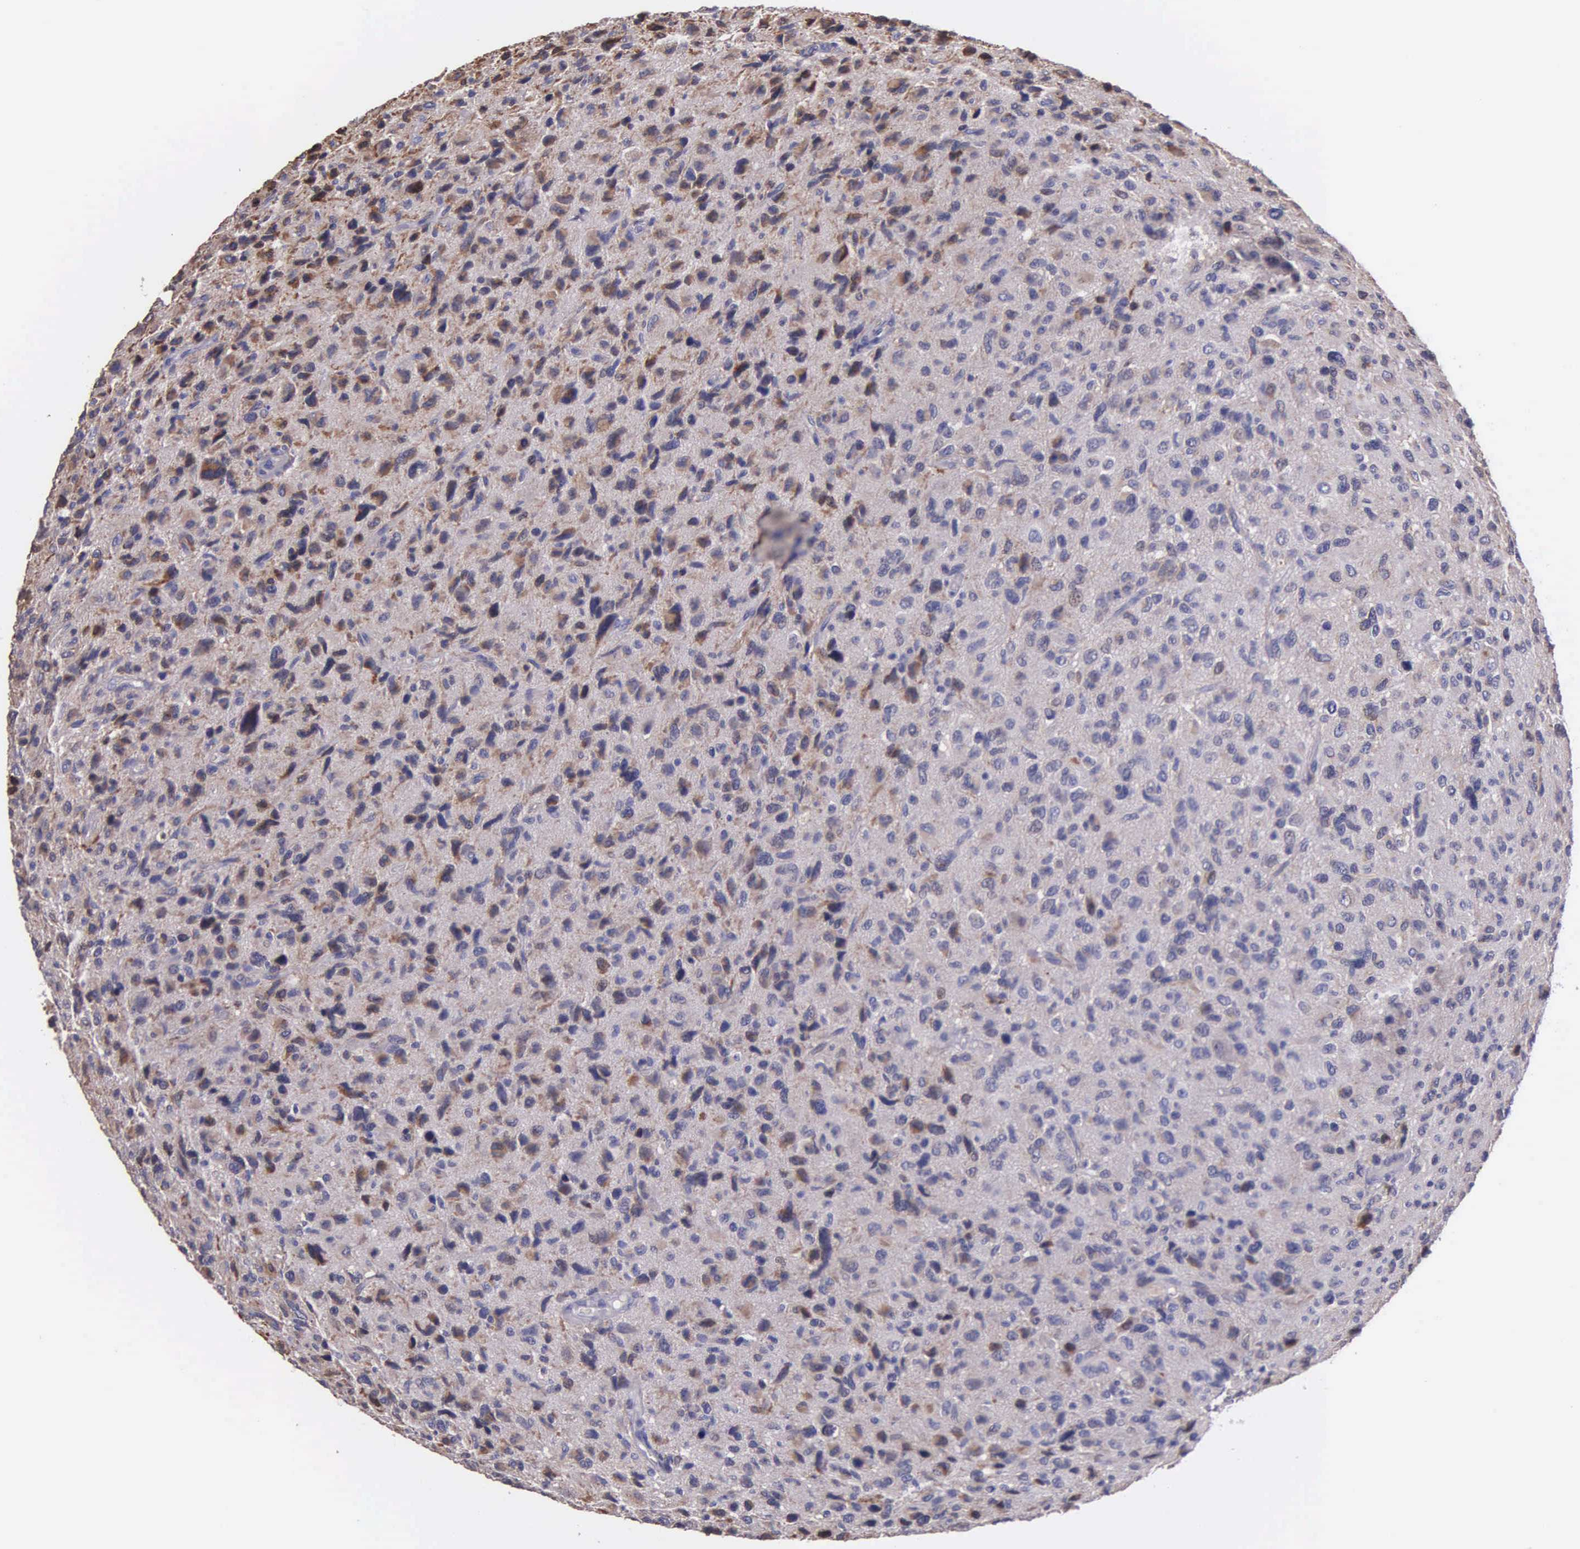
{"staining": {"intensity": "weak", "quantity": "<25%", "location": "cytoplasmic/membranous"}, "tissue": "glioma", "cell_type": "Tumor cells", "image_type": "cancer", "snomed": [{"axis": "morphology", "description": "Glioma, malignant, High grade"}, {"axis": "topography", "description": "Brain"}], "caption": "This histopathology image is of malignant high-grade glioma stained with immunohistochemistry (IHC) to label a protein in brown with the nuclei are counter-stained blue. There is no expression in tumor cells.", "gene": "ZC3H12B", "patient": {"sex": "female", "age": 60}}